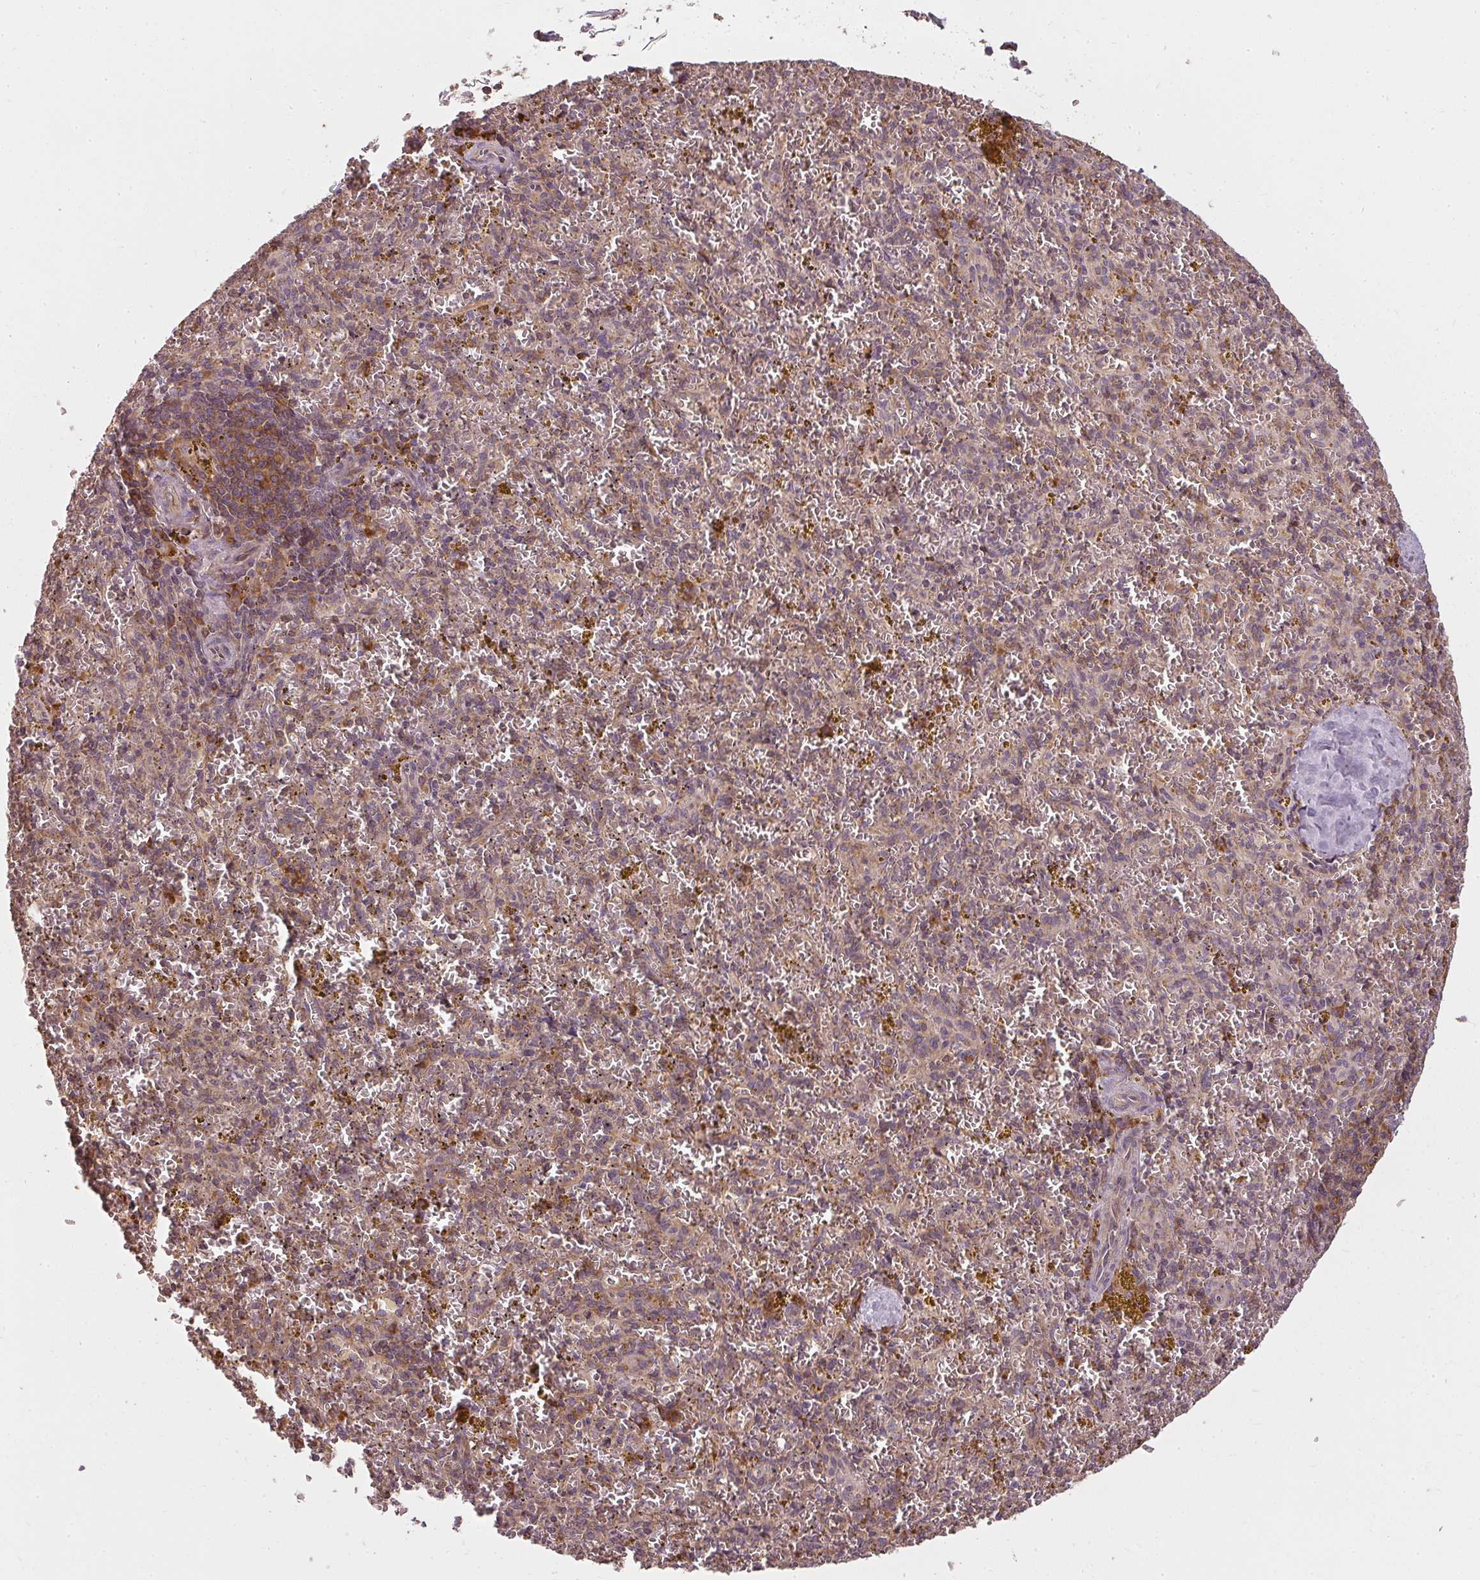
{"staining": {"intensity": "strong", "quantity": "<25%", "location": "cytoplasmic/membranous"}, "tissue": "spleen", "cell_type": "Cells in red pulp", "image_type": "normal", "snomed": [{"axis": "morphology", "description": "Normal tissue, NOS"}, {"axis": "topography", "description": "Spleen"}], "caption": "Approximately <25% of cells in red pulp in unremarkable spleen demonstrate strong cytoplasmic/membranous protein expression as visualized by brown immunohistochemical staining.", "gene": "RPL24", "patient": {"sex": "male", "age": 57}}